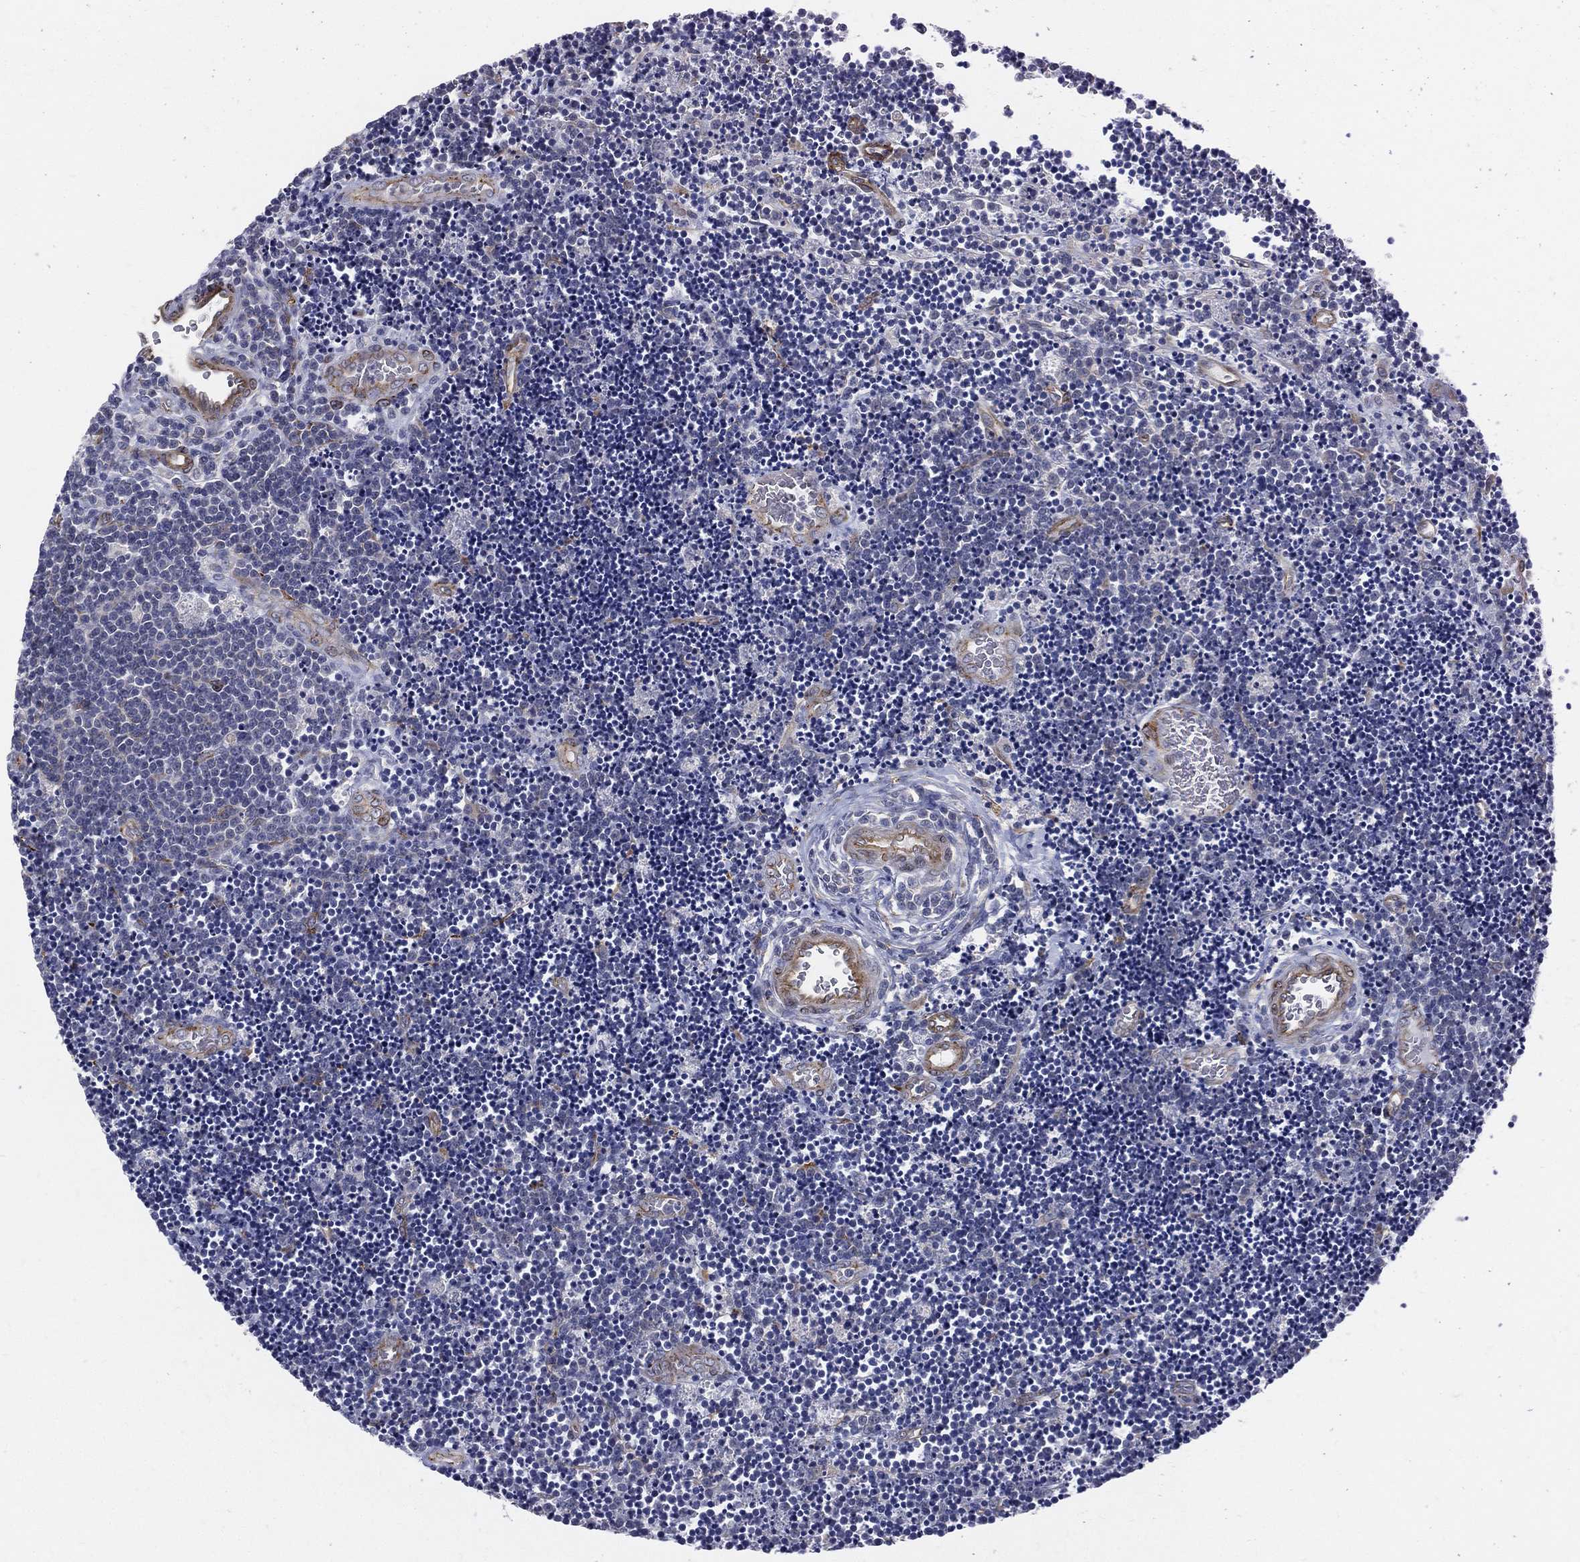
{"staining": {"intensity": "negative", "quantity": "none", "location": "none"}, "tissue": "lymphoma", "cell_type": "Tumor cells", "image_type": "cancer", "snomed": [{"axis": "morphology", "description": "Malignant lymphoma, non-Hodgkin's type, Low grade"}, {"axis": "topography", "description": "Brain"}], "caption": "This is an immunohistochemistry histopathology image of human lymphoma. There is no positivity in tumor cells.", "gene": "LRRC56", "patient": {"sex": "female", "age": 66}}